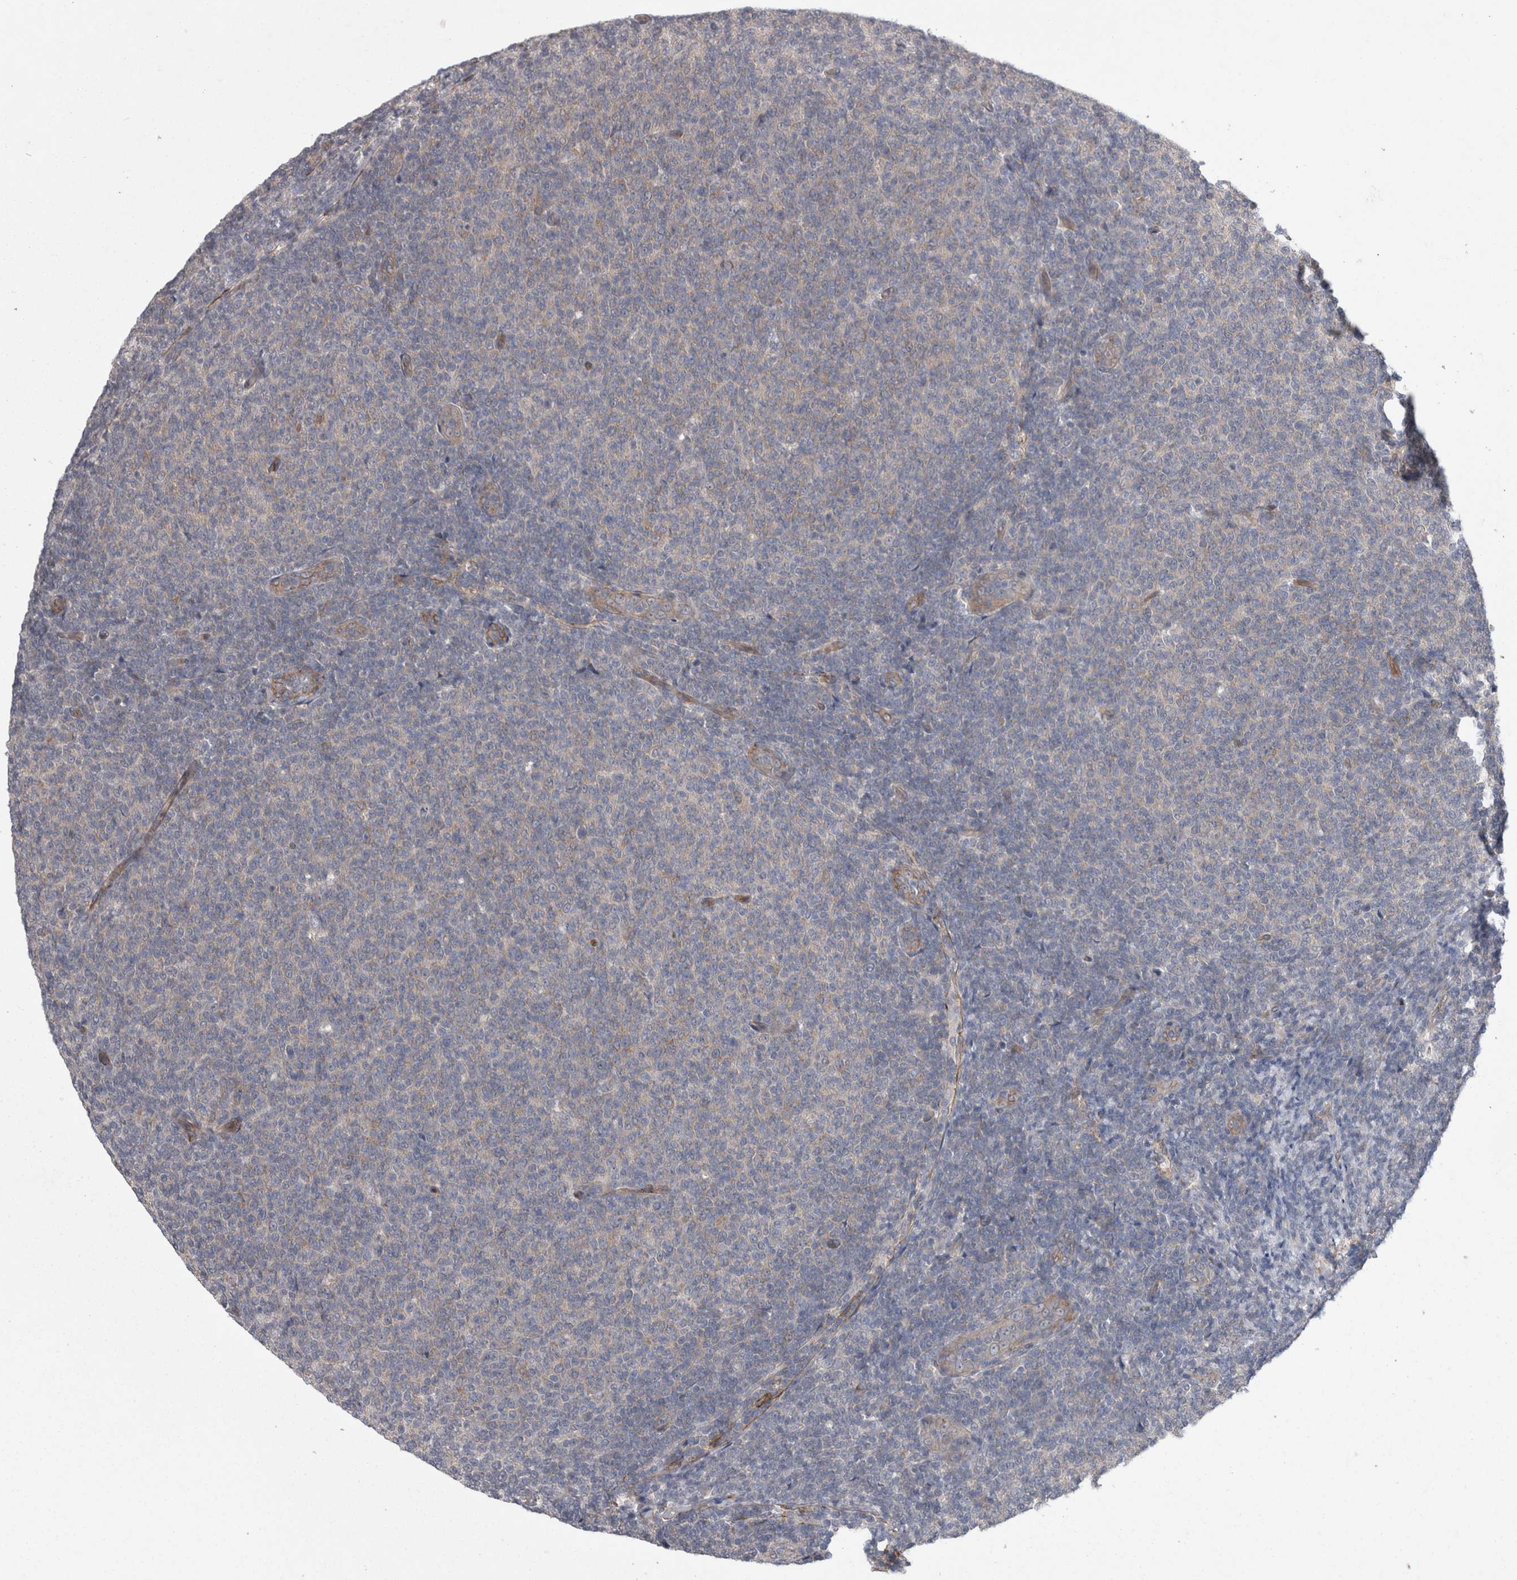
{"staining": {"intensity": "negative", "quantity": "none", "location": "none"}, "tissue": "lymphoma", "cell_type": "Tumor cells", "image_type": "cancer", "snomed": [{"axis": "morphology", "description": "Malignant lymphoma, non-Hodgkin's type, Low grade"}, {"axis": "topography", "description": "Lymph node"}], "caption": "Immunohistochemistry (IHC) photomicrograph of neoplastic tissue: low-grade malignant lymphoma, non-Hodgkin's type stained with DAB (3,3'-diaminobenzidine) reveals no significant protein expression in tumor cells.", "gene": "DDX6", "patient": {"sex": "male", "age": 66}}